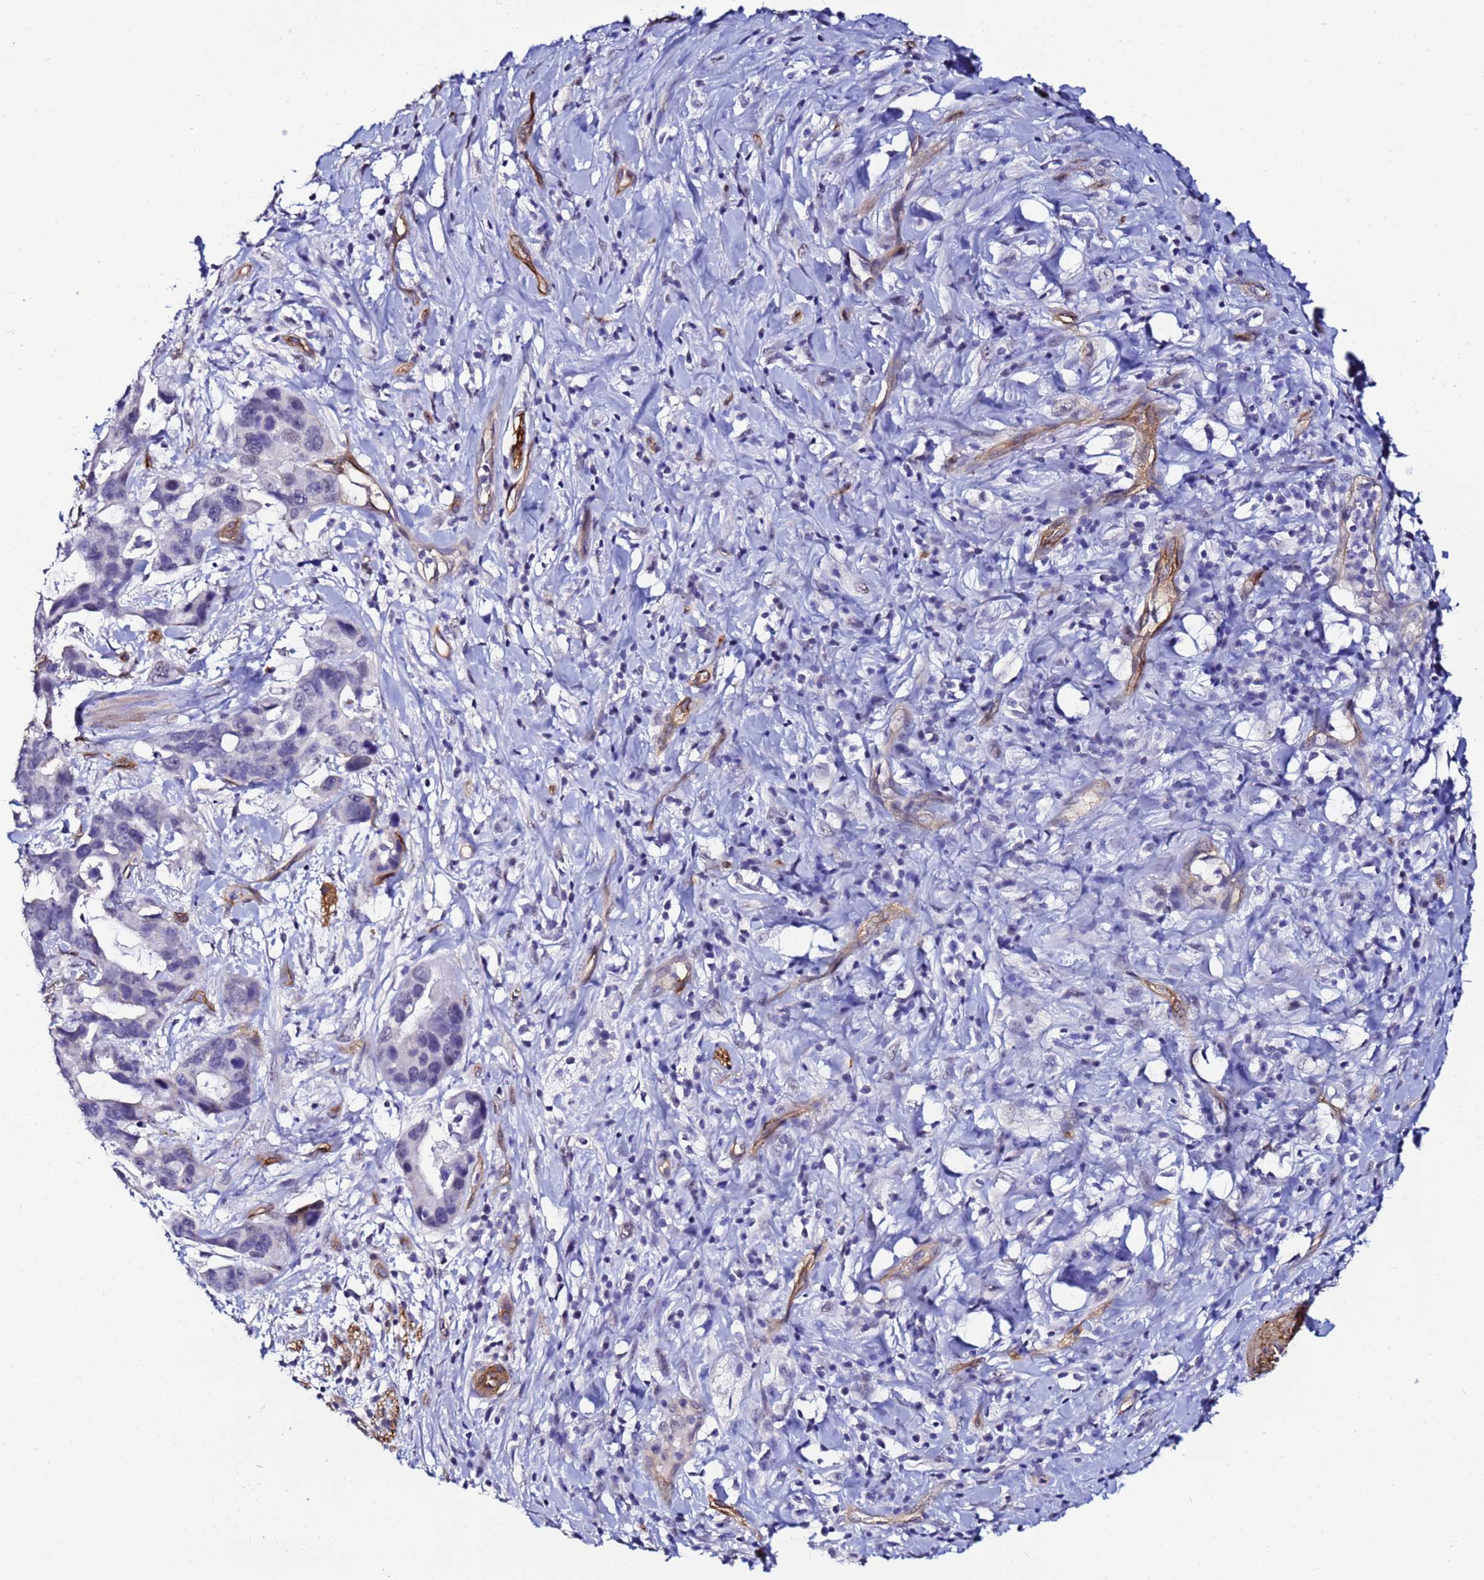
{"staining": {"intensity": "negative", "quantity": "none", "location": "none"}, "tissue": "pancreatic cancer", "cell_type": "Tumor cells", "image_type": "cancer", "snomed": [{"axis": "morphology", "description": "Normal tissue, NOS"}, {"axis": "morphology", "description": "Adenocarcinoma, NOS"}, {"axis": "topography", "description": "Lymph node"}, {"axis": "topography", "description": "Pancreas"}], "caption": "Micrograph shows no protein positivity in tumor cells of pancreatic cancer tissue. (DAB immunohistochemistry (IHC) visualized using brightfield microscopy, high magnification).", "gene": "DEFB104A", "patient": {"sex": "female", "age": 67}}